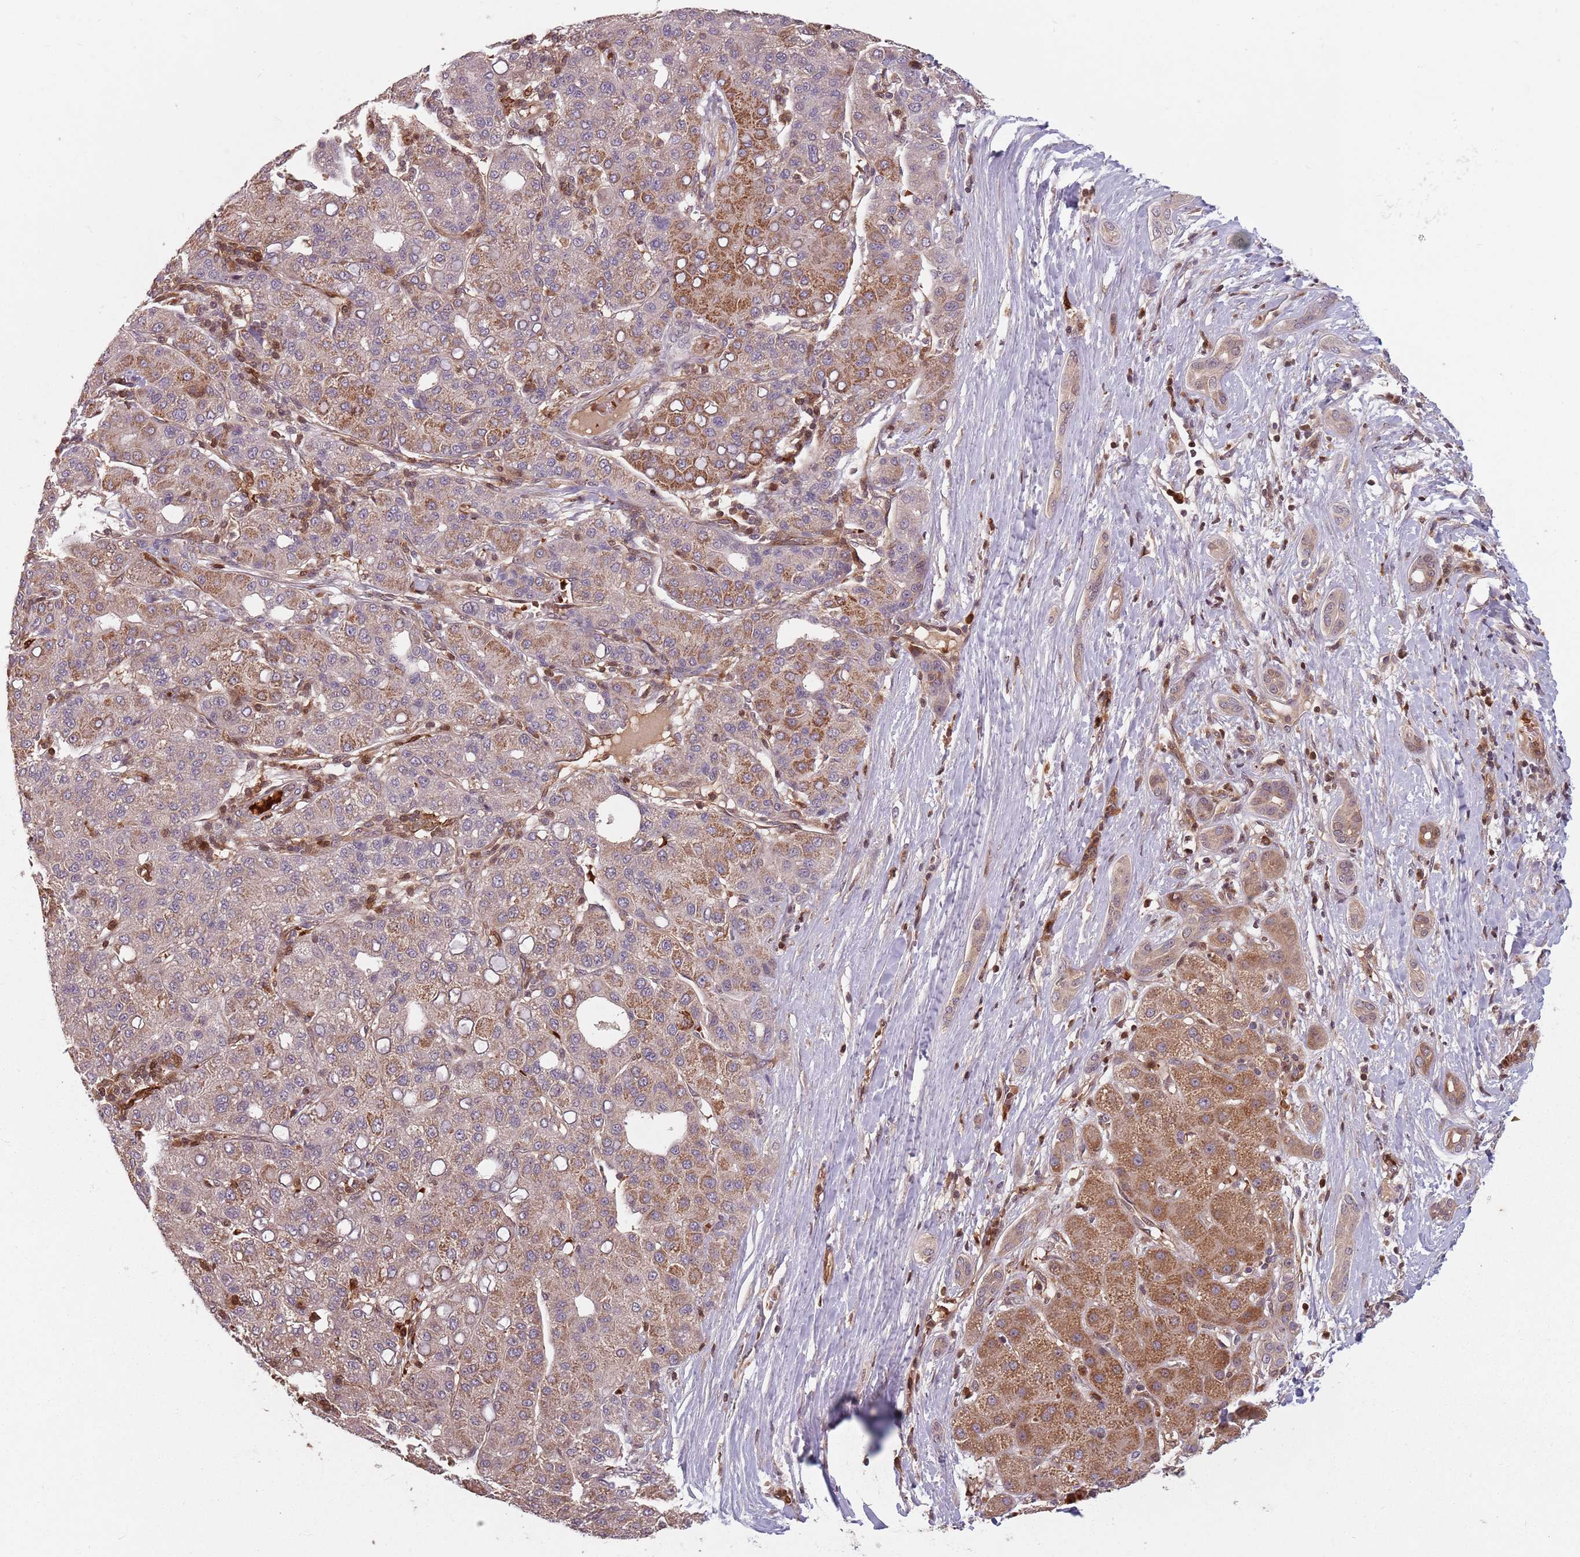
{"staining": {"intensity": "moderate", "quantity": "25%-75%", "location": "cytoplasmic/membranous"}, "tissue": "liver cancer", "cell_type": "Tumor cells", "image_type": "cancer", "snomed": [{"axis": "morphology", "description": "Carcinoma, Hepatocellular, NOS"}, {"axis": "topography", "description": "Liver"}], "caption": "This is a photomicrograph of IHC staining of liver hepatocellular carcinoma, which shows moderate positivity in the cytoplasmic/membranous of tumor cells.", "gene": "GPR180", "patient": {"sex": "male", "age": 65}}